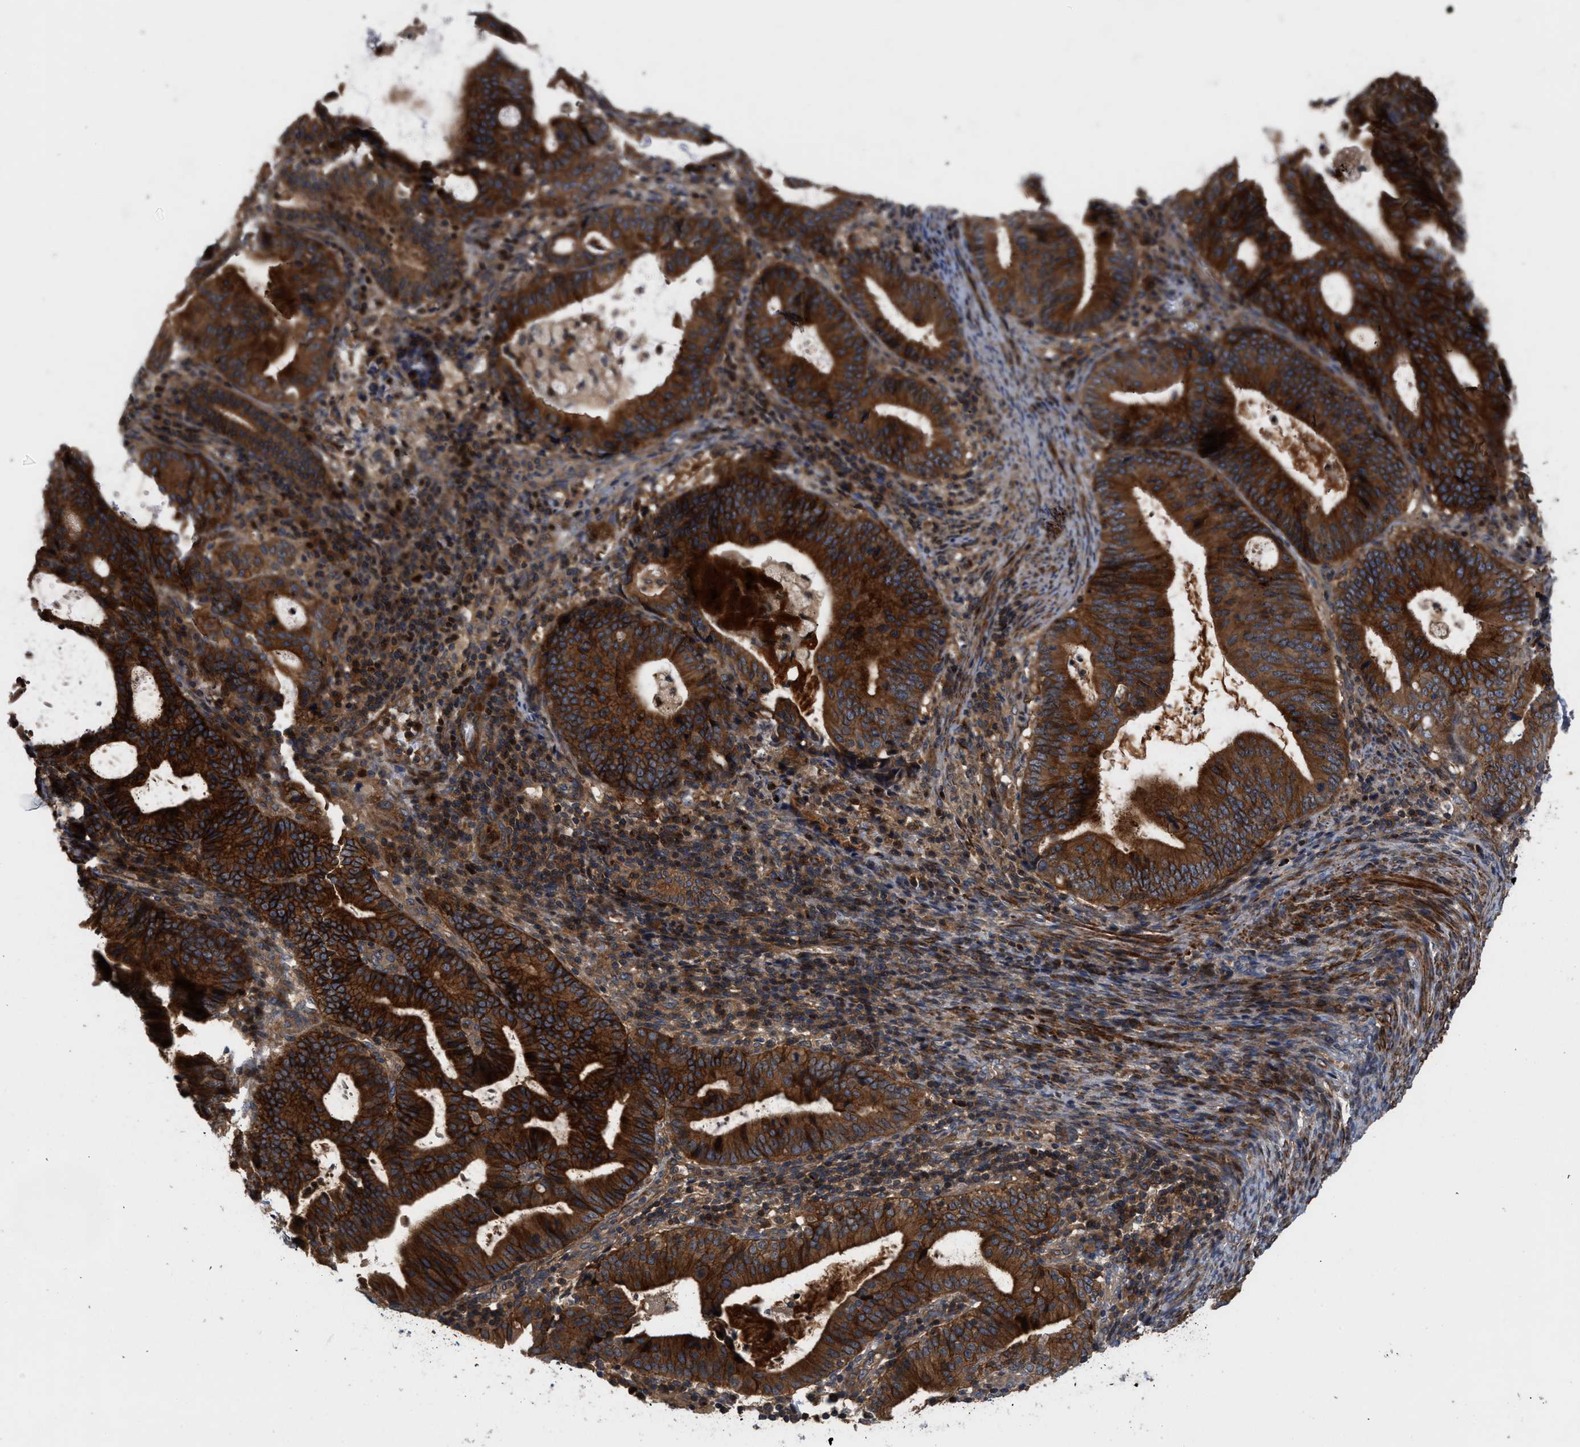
{"staining": {"intensity": "strong", "quantity": ">75%", "location": "cytoplasmic/membranous"}, "tissue": "endometrial cancer", "cell_type": "Tumor cells", "image_type": "cancer", "snomed": [{"axis": "morphology", "description": "Adenocarcinoma, NOS"}, {"axis": "topography", "description": "Uterus"}], "caption": "An IHC image of tumor tissue is shown. Protein staining in brown shows strong cytoplasmic/membranous positivity in adenocarcinoma (endometrial) within tumor cells.", "gene": "CNNM3", "patient": {"sex": "female", "age": 83}}